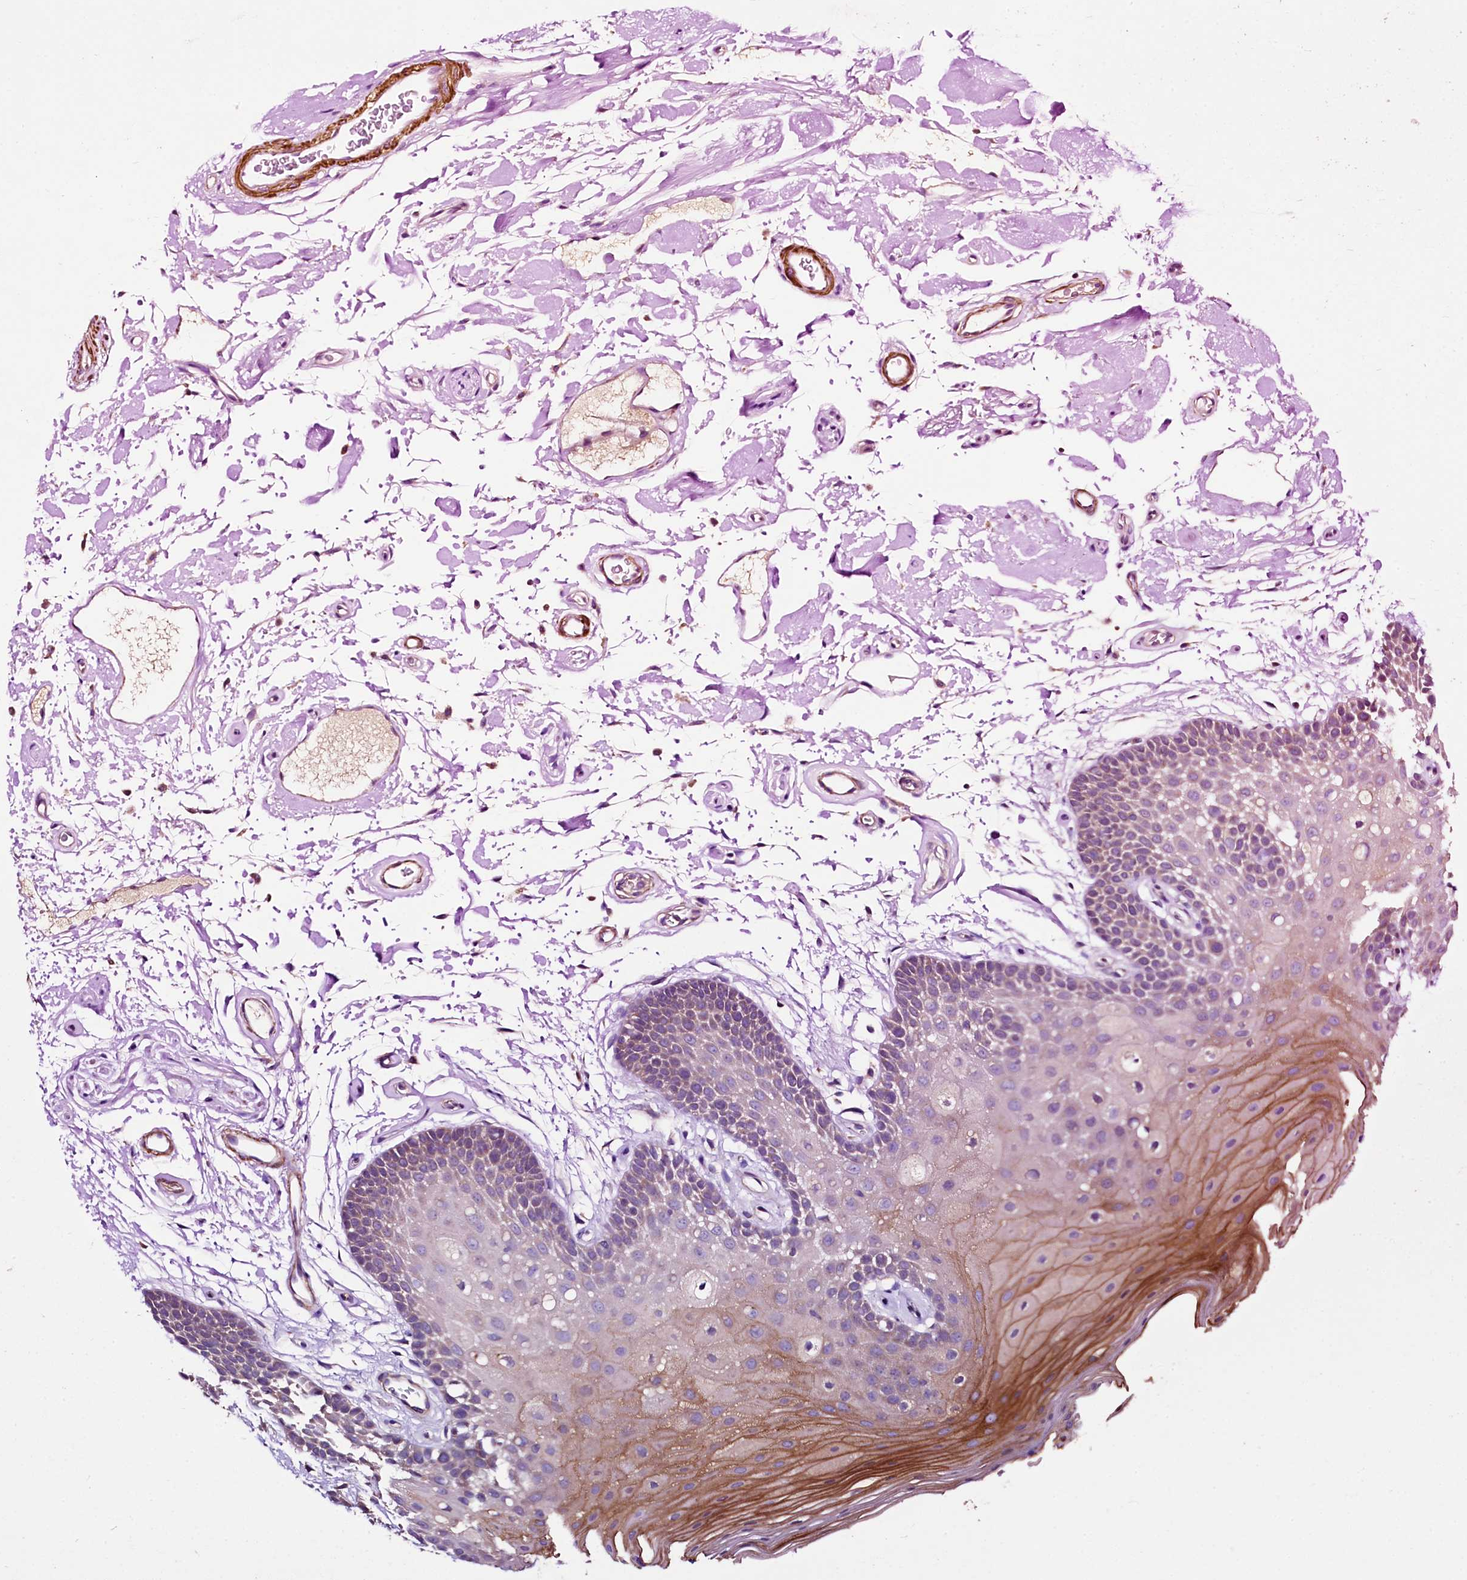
{"staining": {"intensity": "strong", "quantity": "<25%", "location": "cytoplasmic/membranous"}, "tissue": "oral mucosa", "cell_type": "Squamous epithelial cells", "image_type": "normal", "snomed": [{"axis": "morphology", "description": "Normal tissue, NOS"}, {"axis": "topography", "description": "Oral tissue"}], "caption": "Oral mucosa stained for a protein demonstrates strong cytoplasmic/membranous positivity in squamous epithelial cells. Immunohistochemistry (ihc) stains the protein in brown and the nuclei are stained blue.", "gene": "CIAO3", "patient": {"sex": "male", "age": 62}}